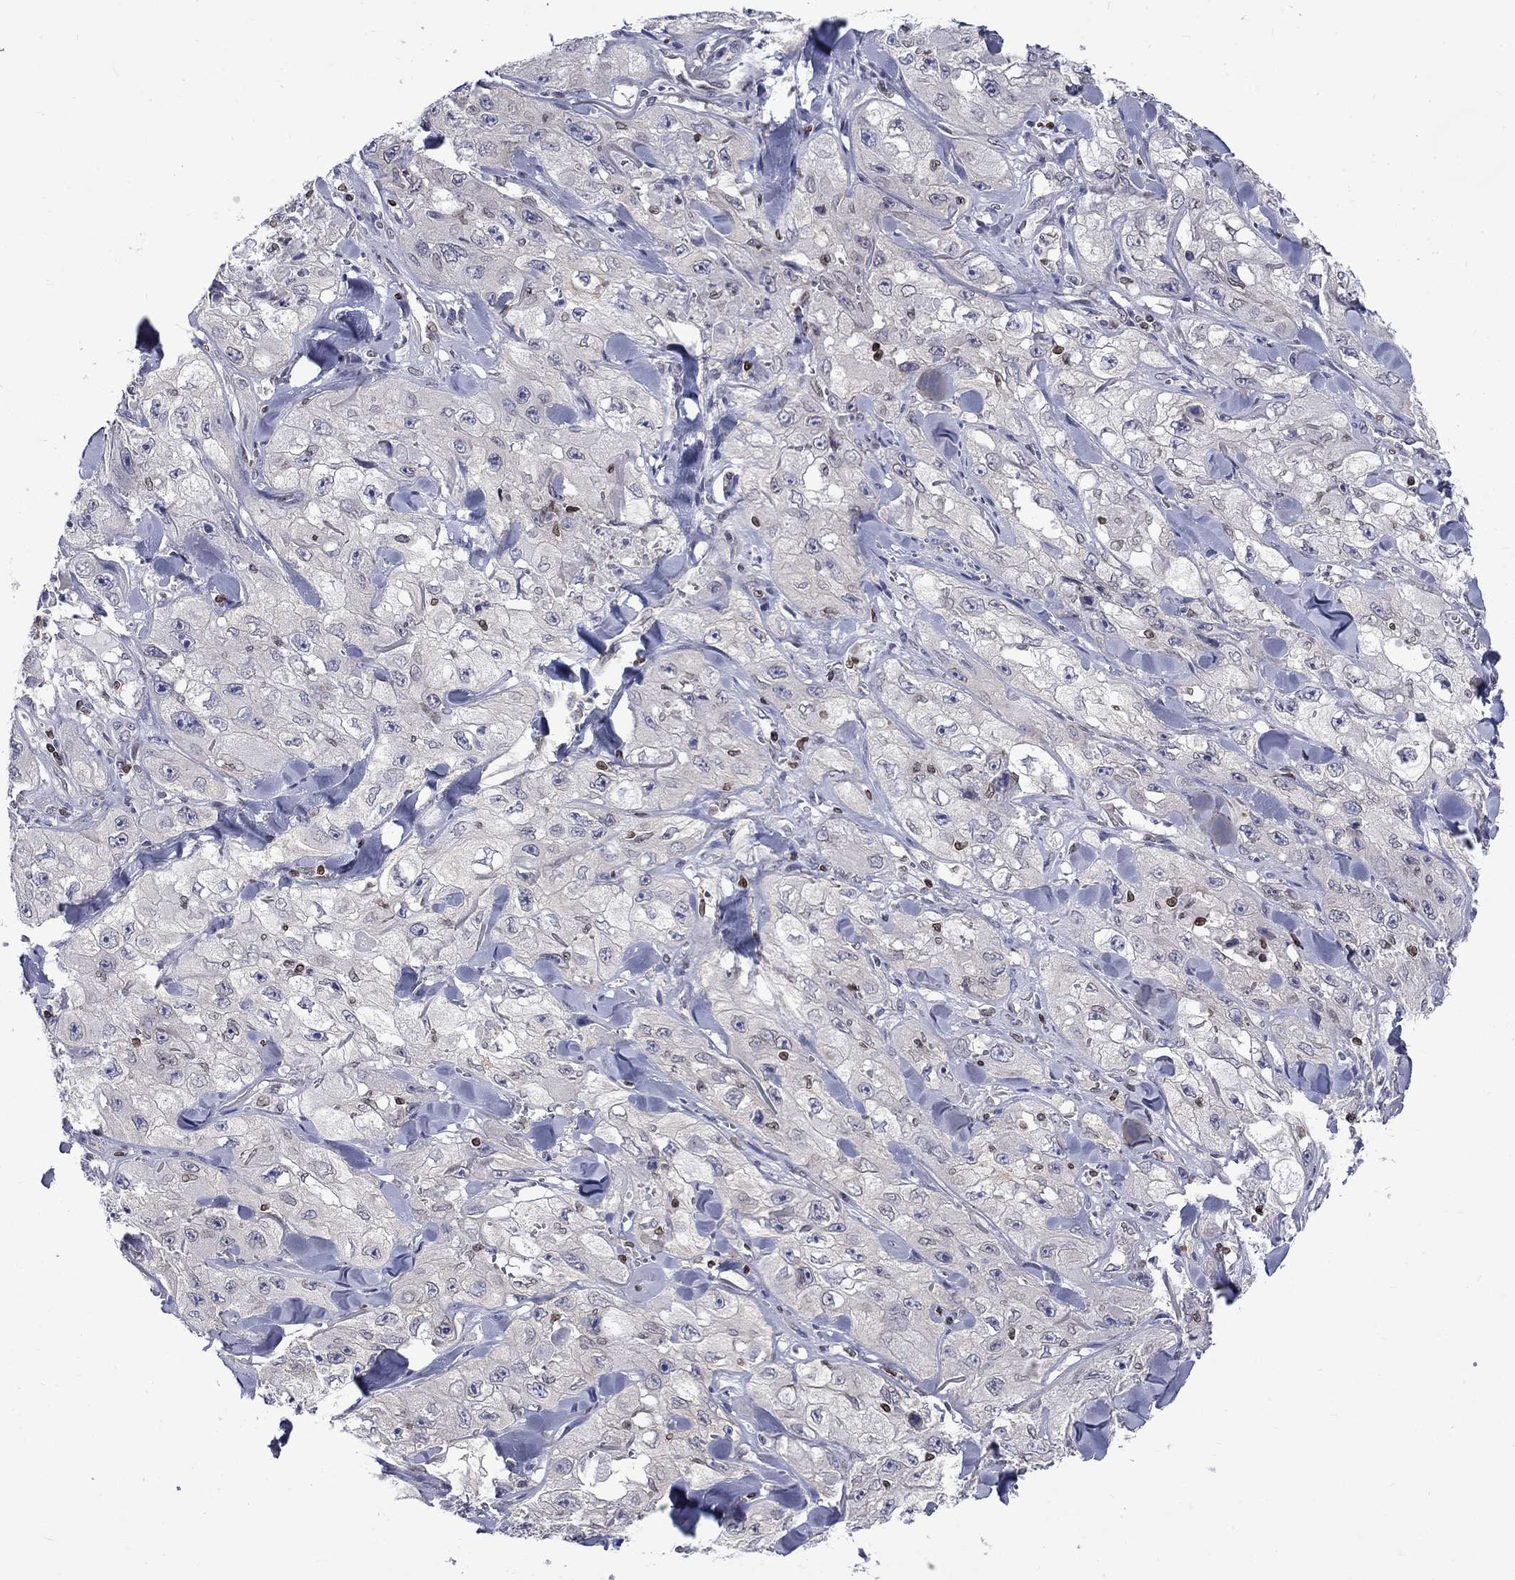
{"staining": {"intensity": "negative", "quantity": "none", "location": "none"}, "tissue": "skin cancer", "cell_type": "Tumor cells", "image_type": "cancer", "snomed": [{"axis": "morphology", "description": "Squamous cell carcinoma, NOS"}, {"axis": "topography", "description": "Skin"}, {"axis": "topography", "description": "Subcutis"}], "caption": "This is an immunohistochemistry (IHC) micrograph of skin squamous cell carcinoma. There is no expression in tumor cells.", "gene": "SLA", "patient": {"sex": "male", "age": 73}}